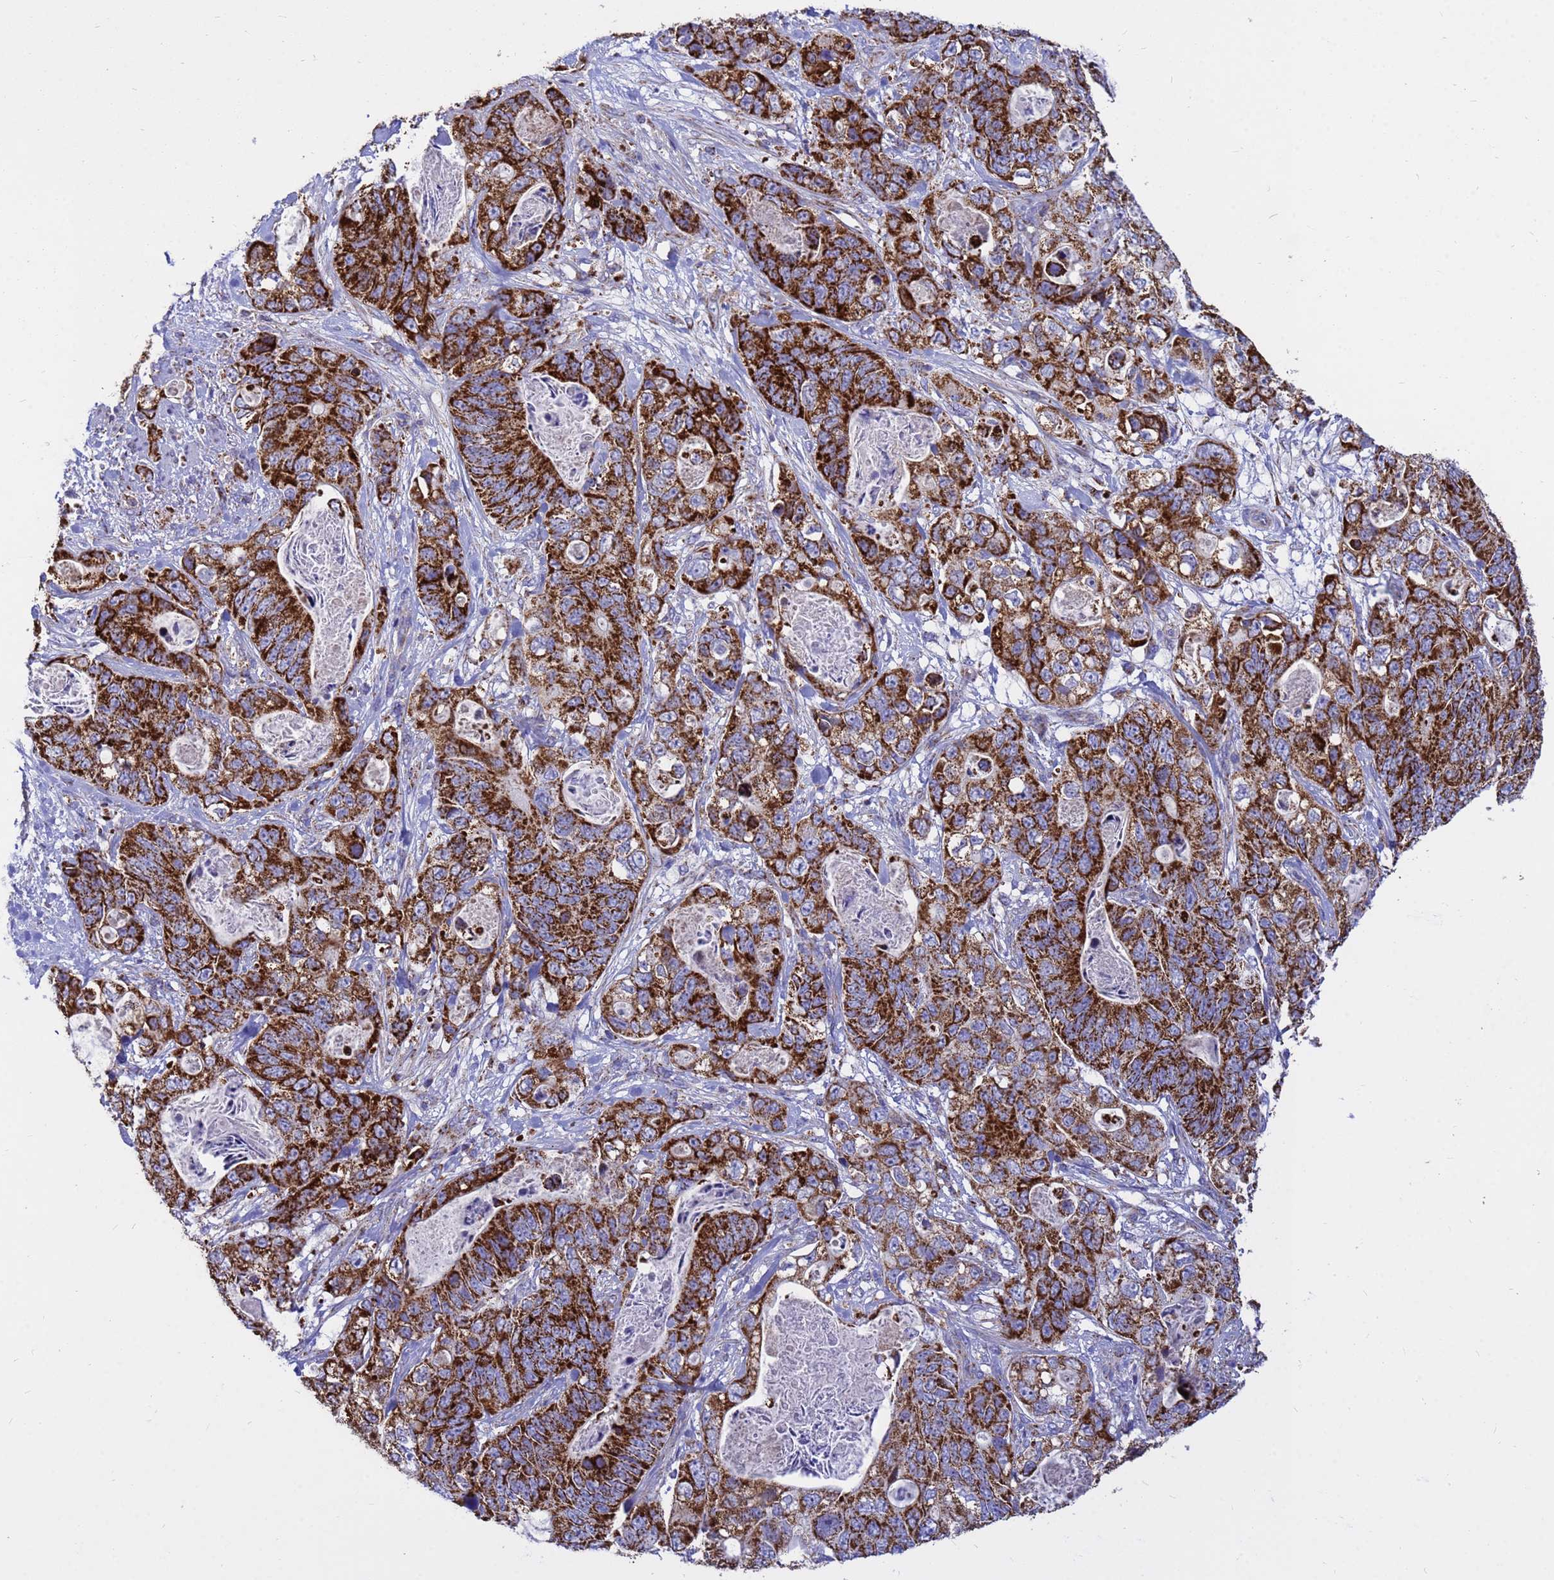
{"staining": {"intensity": "strong", "quantity": ">75%", "location": "cytoplasmic/membranous"}, "tissue": "stomach cancer", "cell_type": "Tumor cells", "image_type": "cancer", "snomed": [{"axis": "morphology", "description": "Normal tissue, NOS"}, {"axis": "morphology", "description": "Adenocarcinoma, NOS"}, {"axis": "topography", "description": "Stomach"}], "caption": "Adenocarcinoma (stomach) stained for a protein (brown) exhibits strong cytoplasmic/membranous positive positivity in approximately >75% of tumor cells.", "gene": "TUBGCP3", "patient": {"sex": "female", "age": 89}}